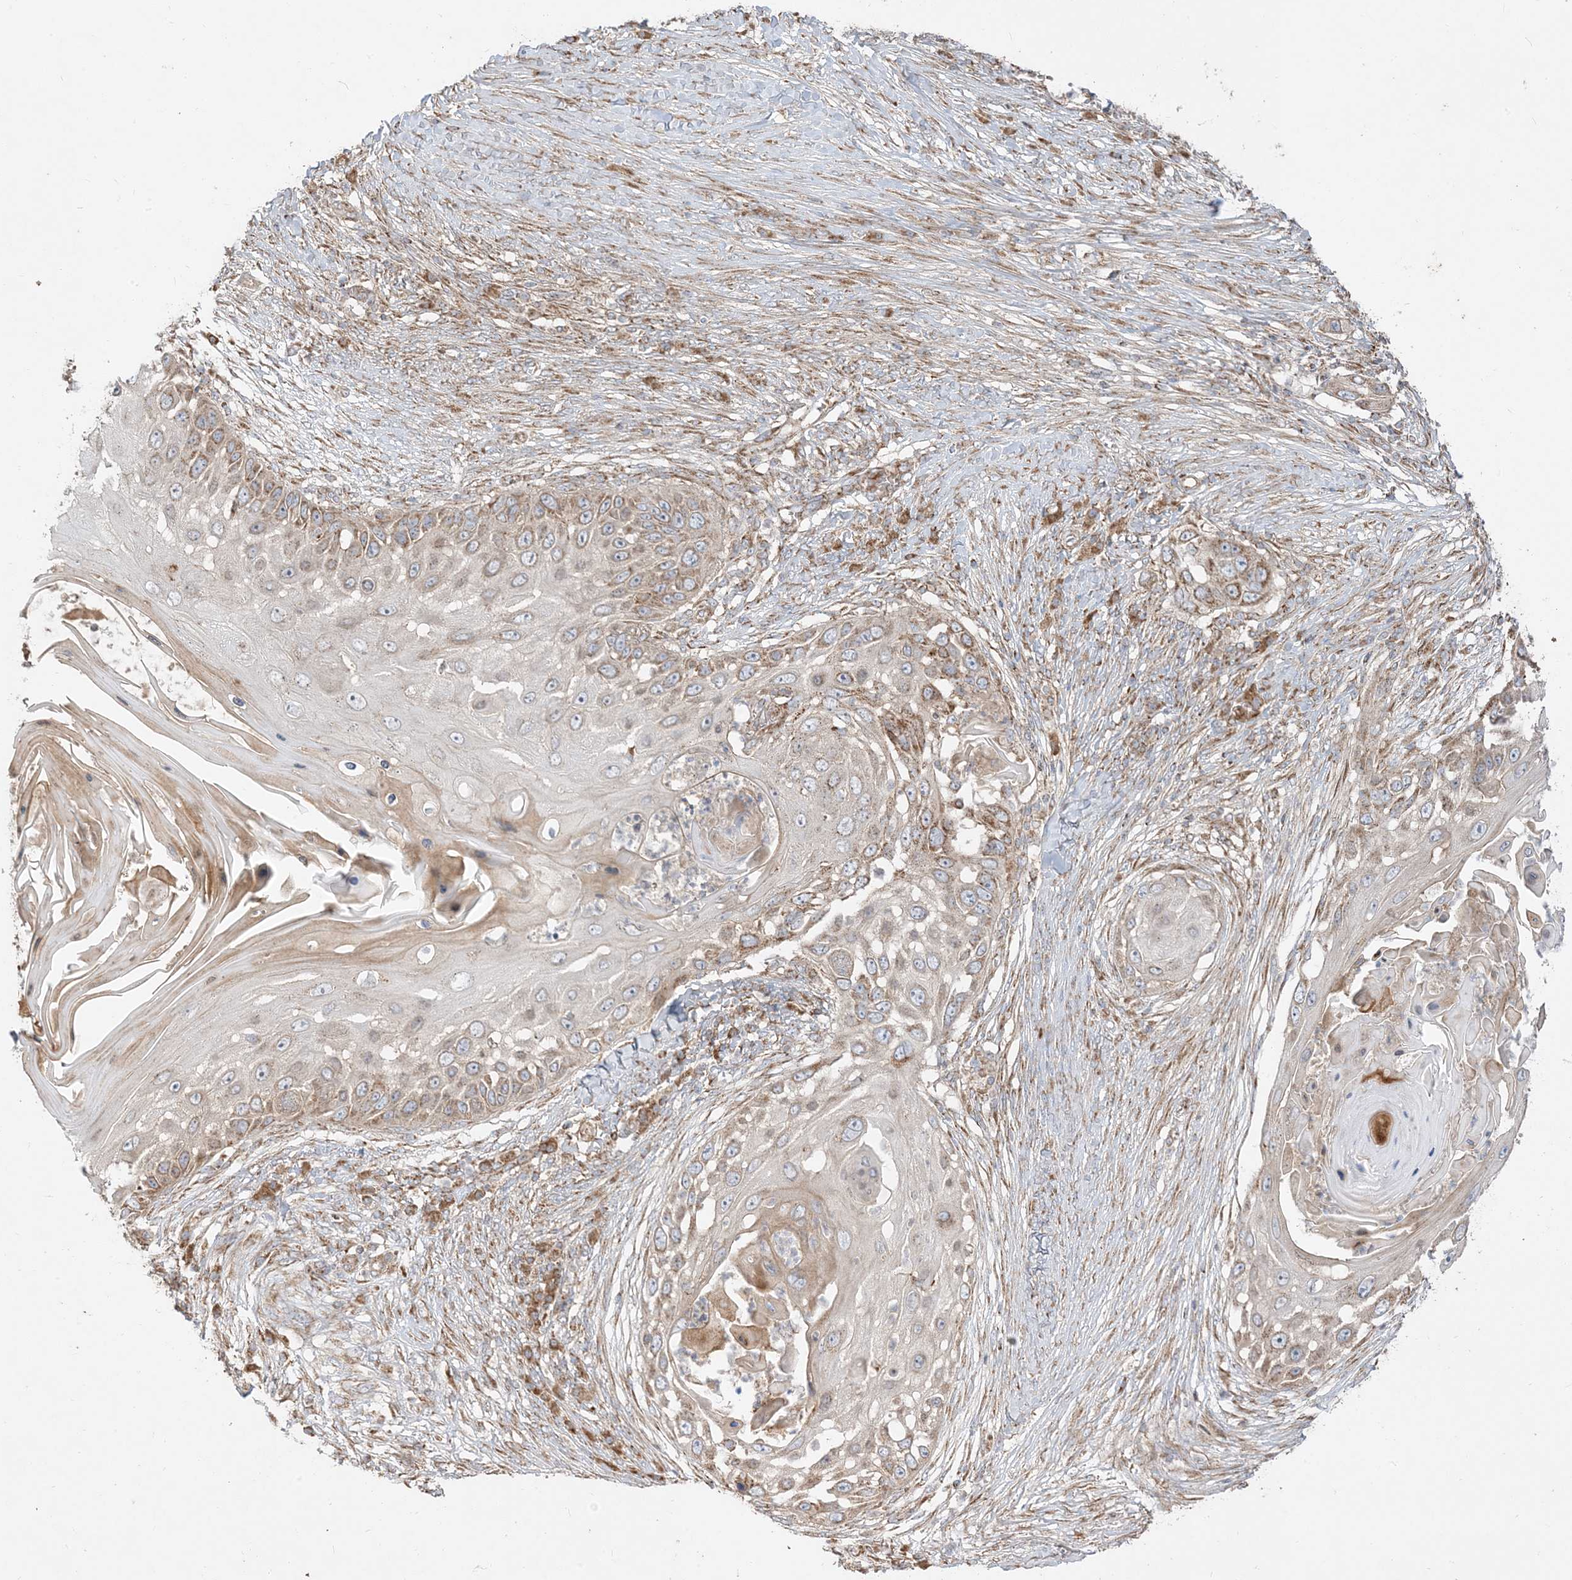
{"staining": {"intensity": "moderate", "quantity": "25%-75%", "location": "cytoplasmic/membranous"}, "tissue": "skin cancer", "cell_type": "Tumor cells", "image_type": "cancer", "snomed": [{"axis": "morphology", "description": "Squamous cell carcinoma, NOS"}, {"axis": "topography", "description": "Skin"}], "caption": "Skin cancer (squamous cell carcinoma) tissue exhibits moderate cytoplasmic/membranous positivity in about 25%-75% of tumor cells (brown staining indicates protein expression, while blue staining denotes nuclei).", "gene": "AARS2", "patient": {"sex": "female", "age": 44}}